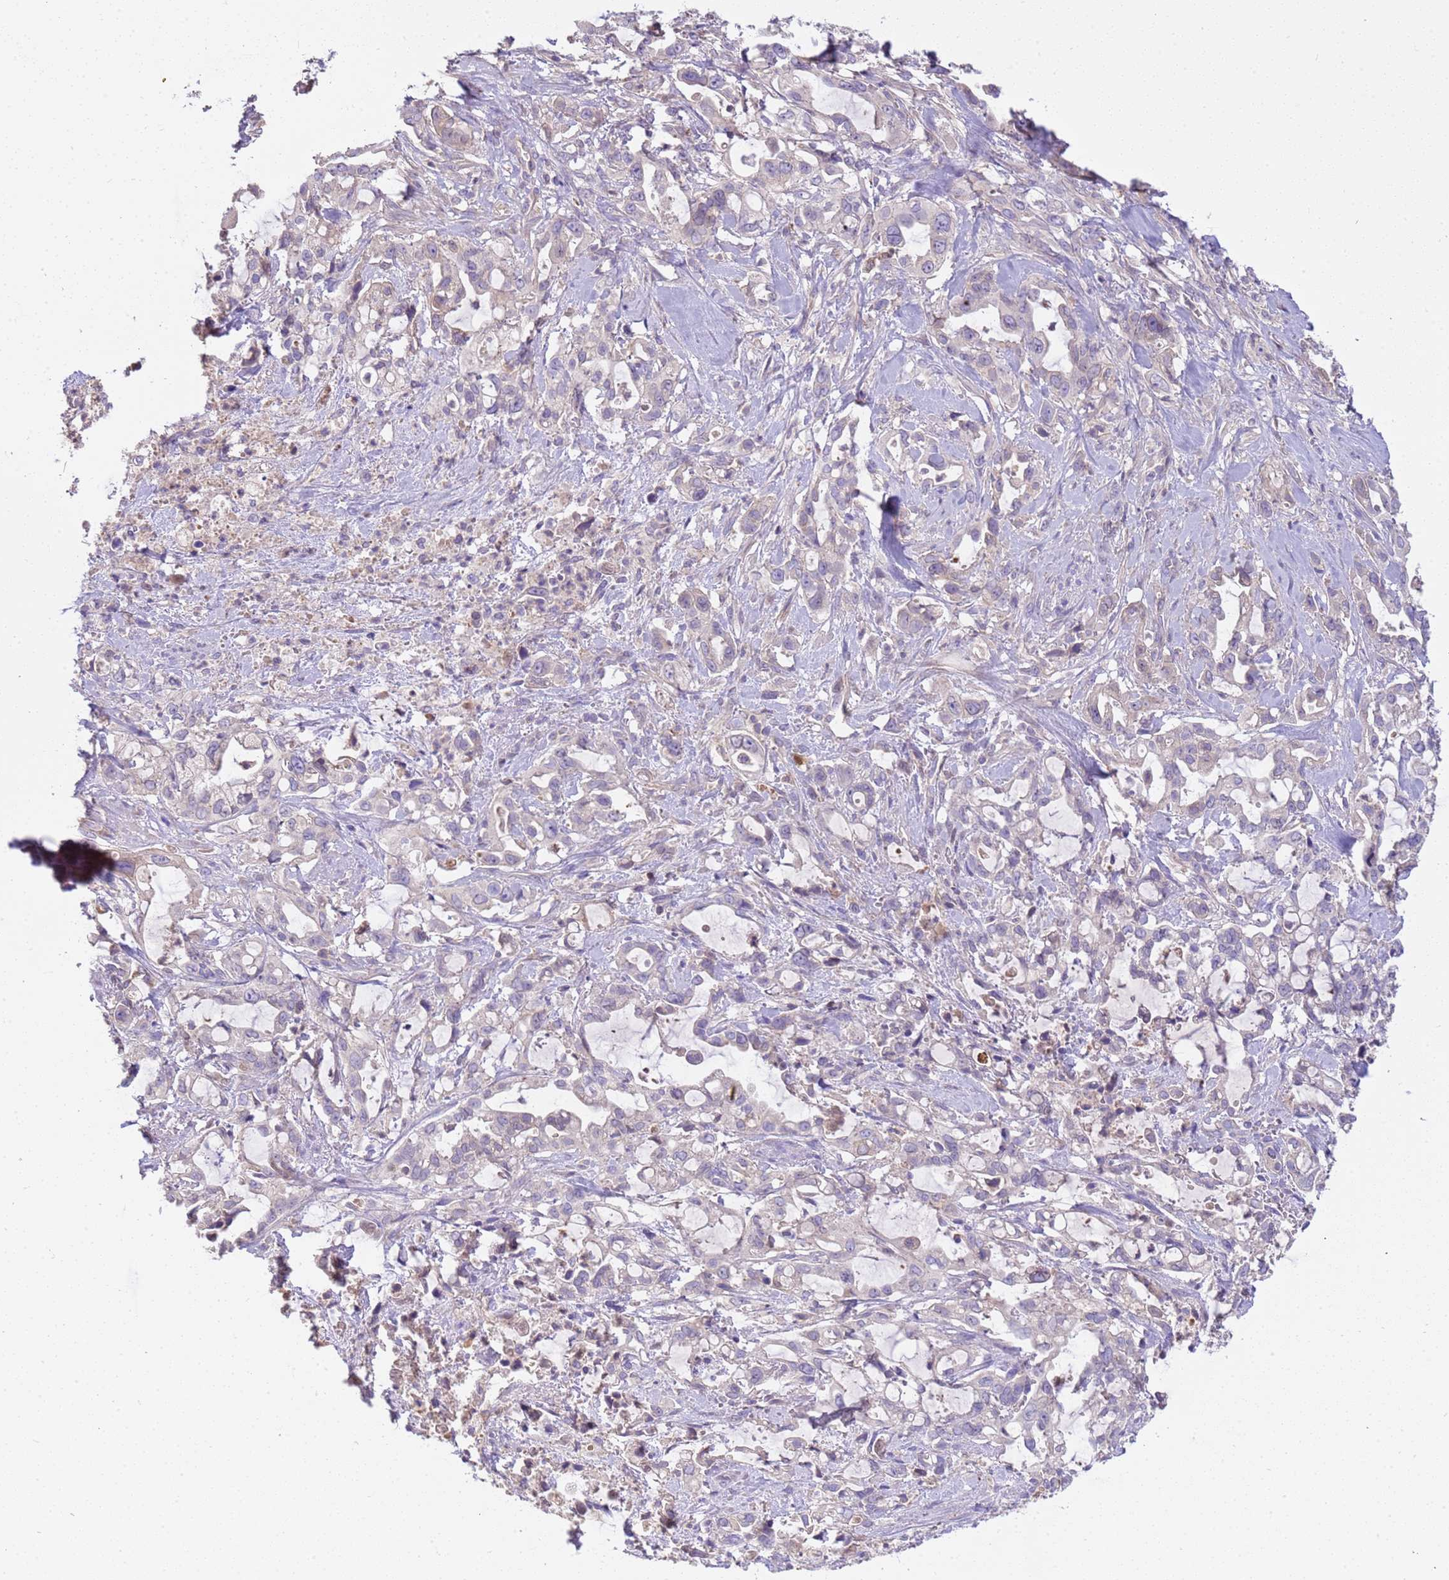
{"staining": {"intensity": "negative", "quantity": "none", "location": "none"}, "tissue": "pancreatic cancer", "cell_type": "Tumor cells", "image_type": "cancer", "snomed": [{"axis": "morphology", "description": "Adenocarcinoma, NOS"}, {"axis": "topography", "description": "Pancreas"}], "caption": "Tumor cells are negative for brown protein staining in pancreatic cancer (adenocarcinoma). (Stains: DAB (3,3'-diaminobenzidine) IHC with hematoxylin counter stain, Microscopy: brightfield microscopy at high magnification).", "gene": "PLCXD3", "patient": {"sex": "female", "age": 61}}